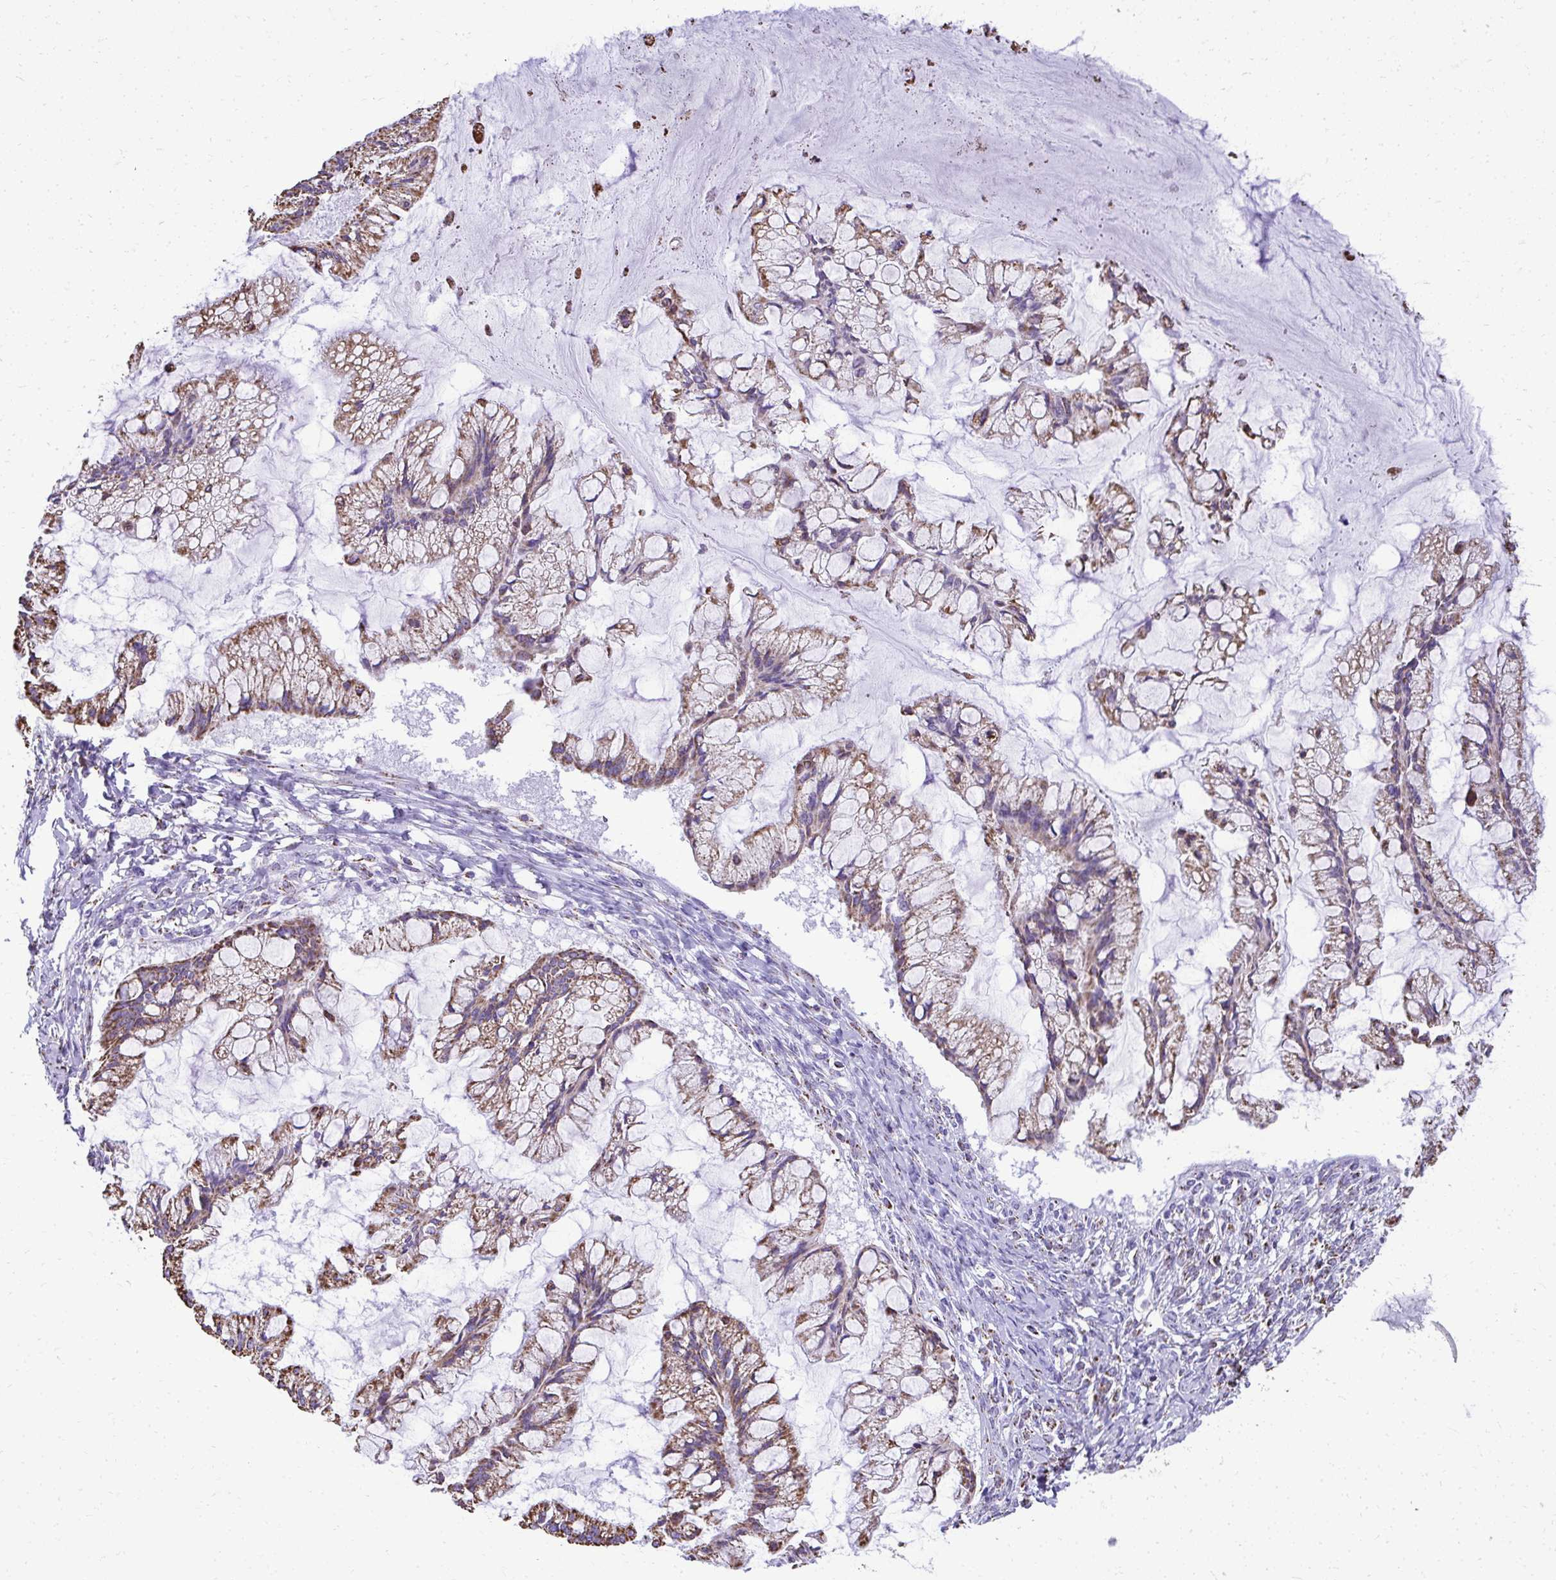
{"staining": {"intensity": "moderate", "quantity": ">75%", "location": "cytoplasmic/membranous"}, "tissue": "ovarian cancer", "cell_type": "Tumor cells", "image_type": "cancer", "snomed": [{"axis": "morphology", "description": "Cystadenocarcinoma, mucinous, NOS"}, {"axis": "topography", "description": "Ovary"}], "caption": "Mucinous cystadenocarcinoma (ovarian) stained with DAB immunohistochemistry (IHC) demonstrates medium levels of moderate cytoplasmic/membranous expression in approximately >75% of tumor cells.", "gene": "MPZL2", "patient": {"sex": "female", "age": 73}}